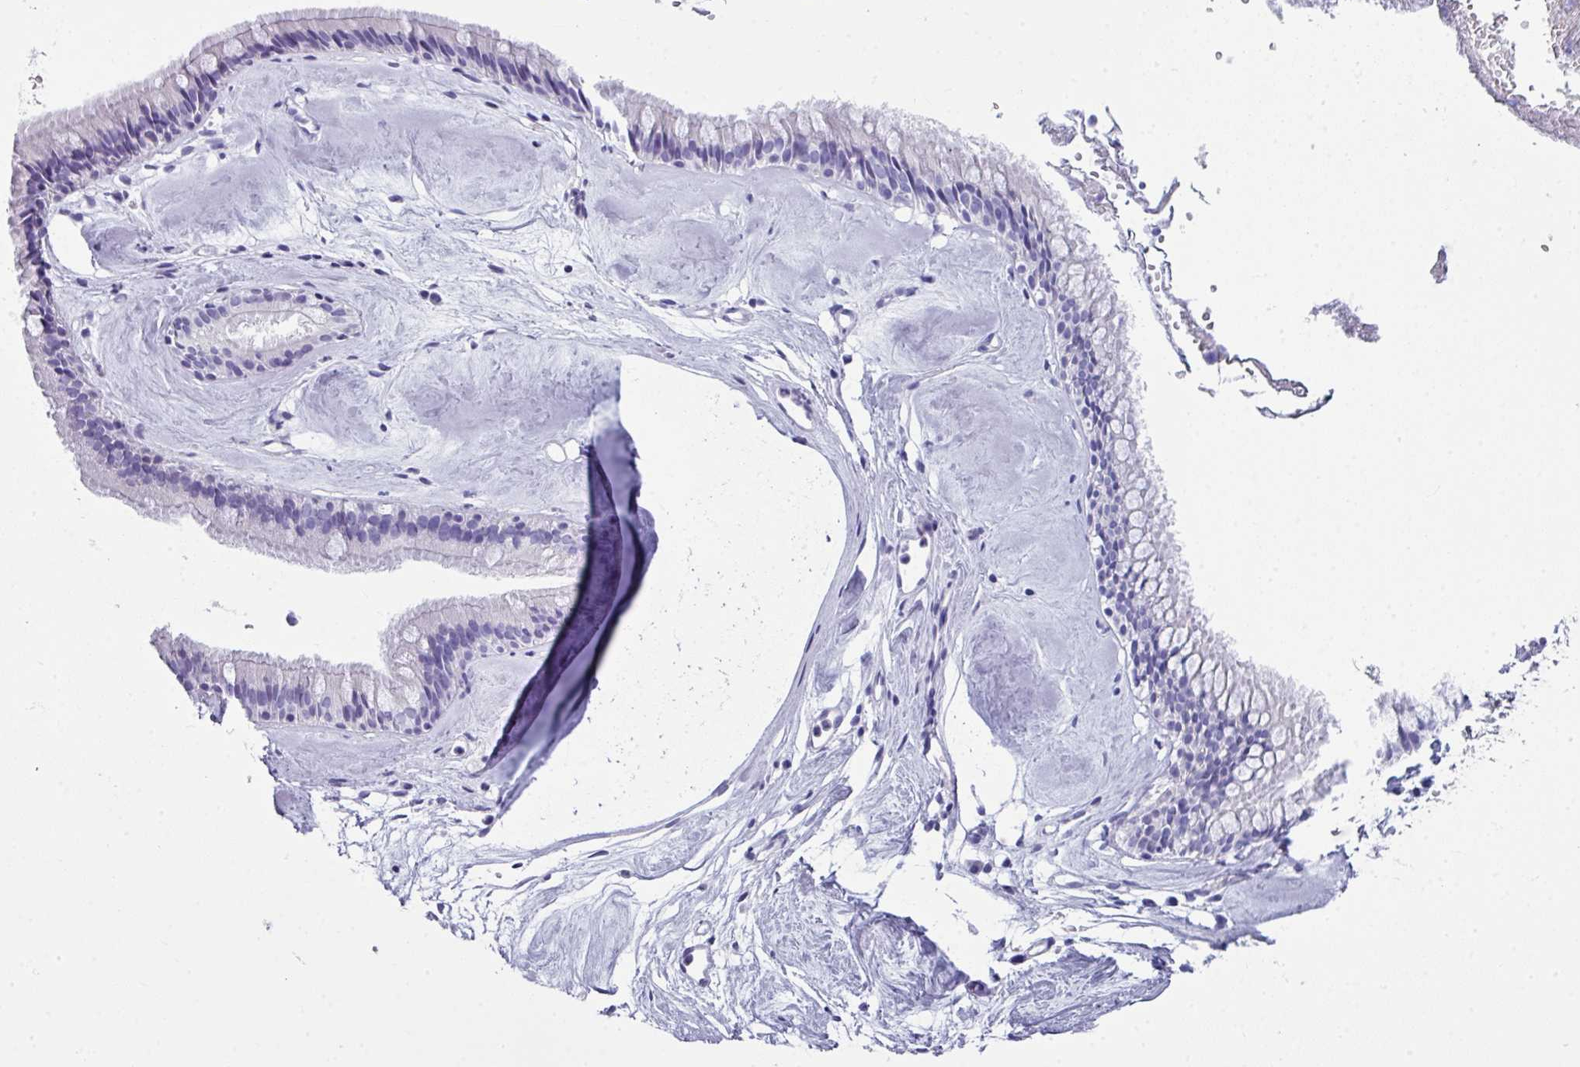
{"staining": {"intensity": "negative", "quantity": "none", "location": "none"}, "tissue": "nasopharynx", "cell_type": "Respiratory epithelial cells", "image_type": "normal", "snomed": [{"axis": "morphology", "description": "Normal tissue, NOS"}, {"axis": "topography", "description": "Nasopharynx"}], "caption": "The immunohistochemistry photomicrograph has no significant expression in respiratory epithelial cells of nasopharynx.", "gene": "ABCC5", "patient": {"sex": "male", "age": 65}}